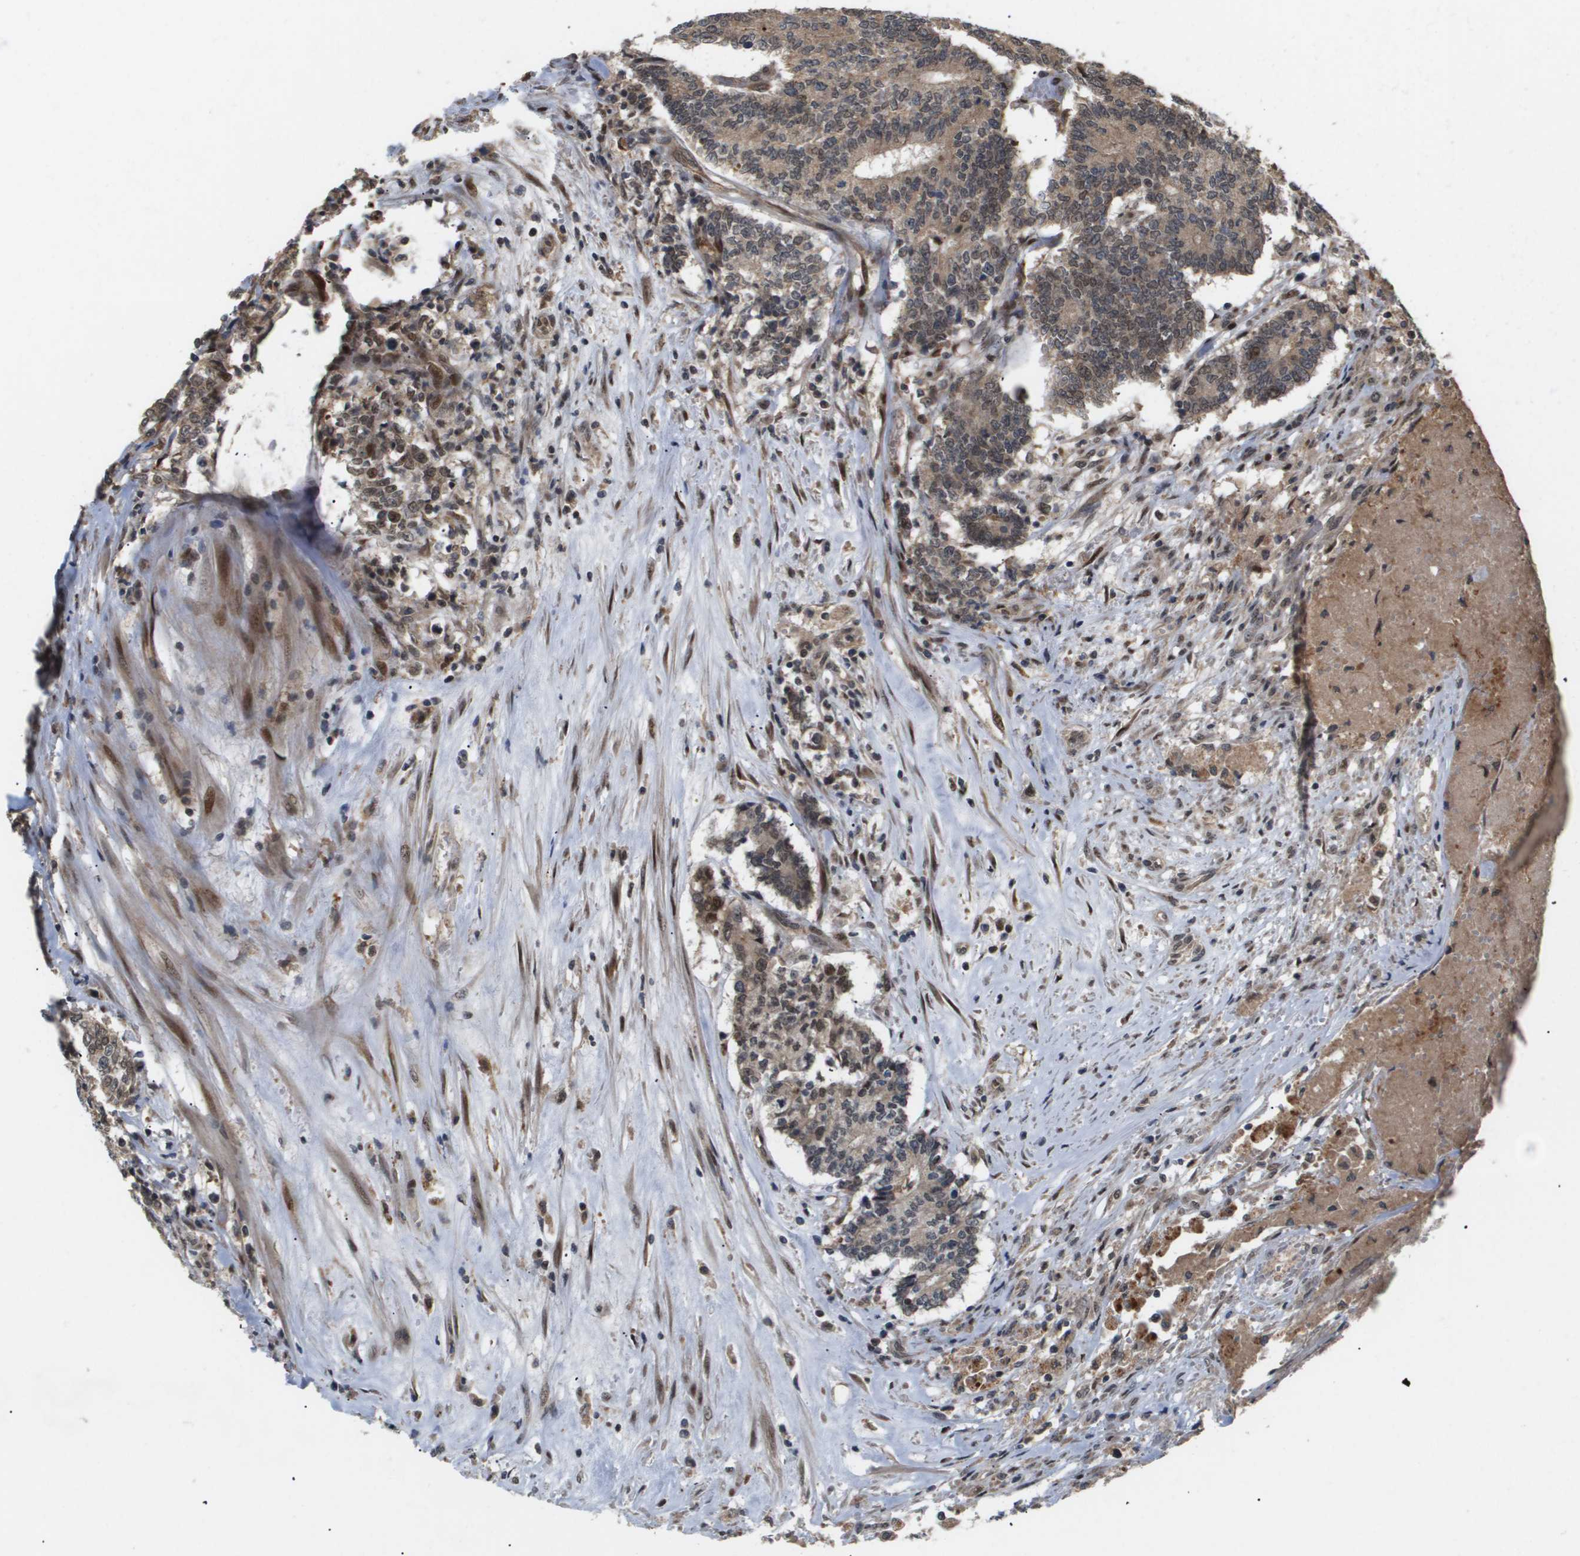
{"staining": {"intensity": "moderate", "quantity": ">75%", "location": "cytoplasmic/membranous"}, "tissue": "prostate cancer", "cell_type": "Tumor cells", "image_type": "cancer", "snomed": [{"axis": "morphology", "description": "Normal tissue, NOS"}, {"axis": "morphology", "description": "Adenocarcinoma, High grade"}, {"axis": "topography", "description": "Prostate"}, {"axis": "topography", "description": "Seminal veicle"}], "caption": "Protein expression analysis of human prostate cancer reveals moderate cytoplasmic/membranous expression in about >75% of tumor cells.", "gene": "PDGFB", "patient": {"sex": "male", "age": 55}}